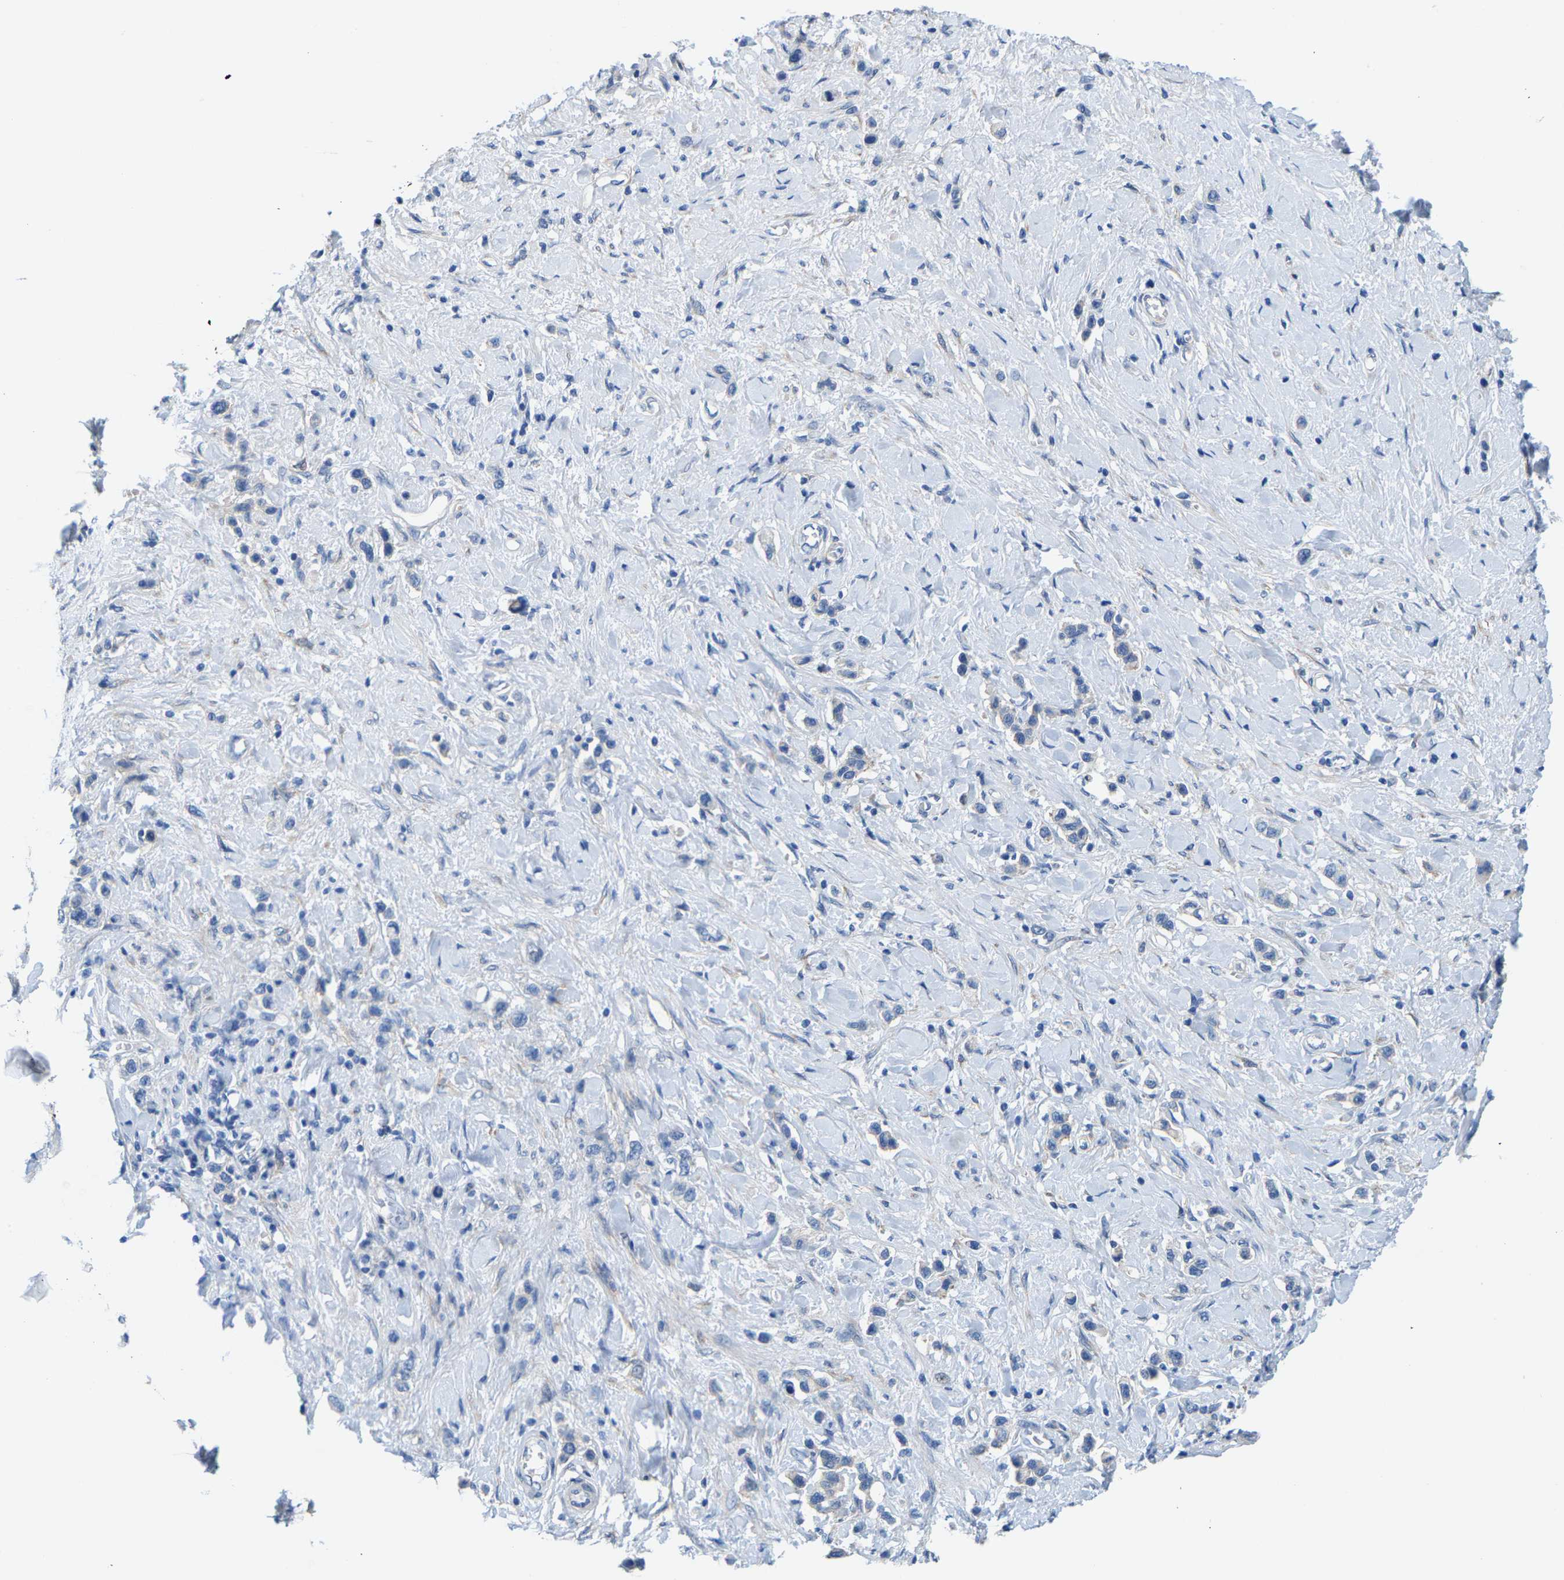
{"staining": {"intensity": "negative", "quantity": "none", "location": "none"}, "tissue": "stomach cancer", "cell_type": "Tumor cells", "image_type": "cancer", "snomed": [{"axis": "morphology", "description": "Adenocarcinoma, NOS"}, {"axis": "topography", "description": "Stomach"}], "caption": "Tumor cells are negative for brown protein staining in stomach cancer.", "gene": "DSCAM", "patient": {"sex": "female", "age": 65}}